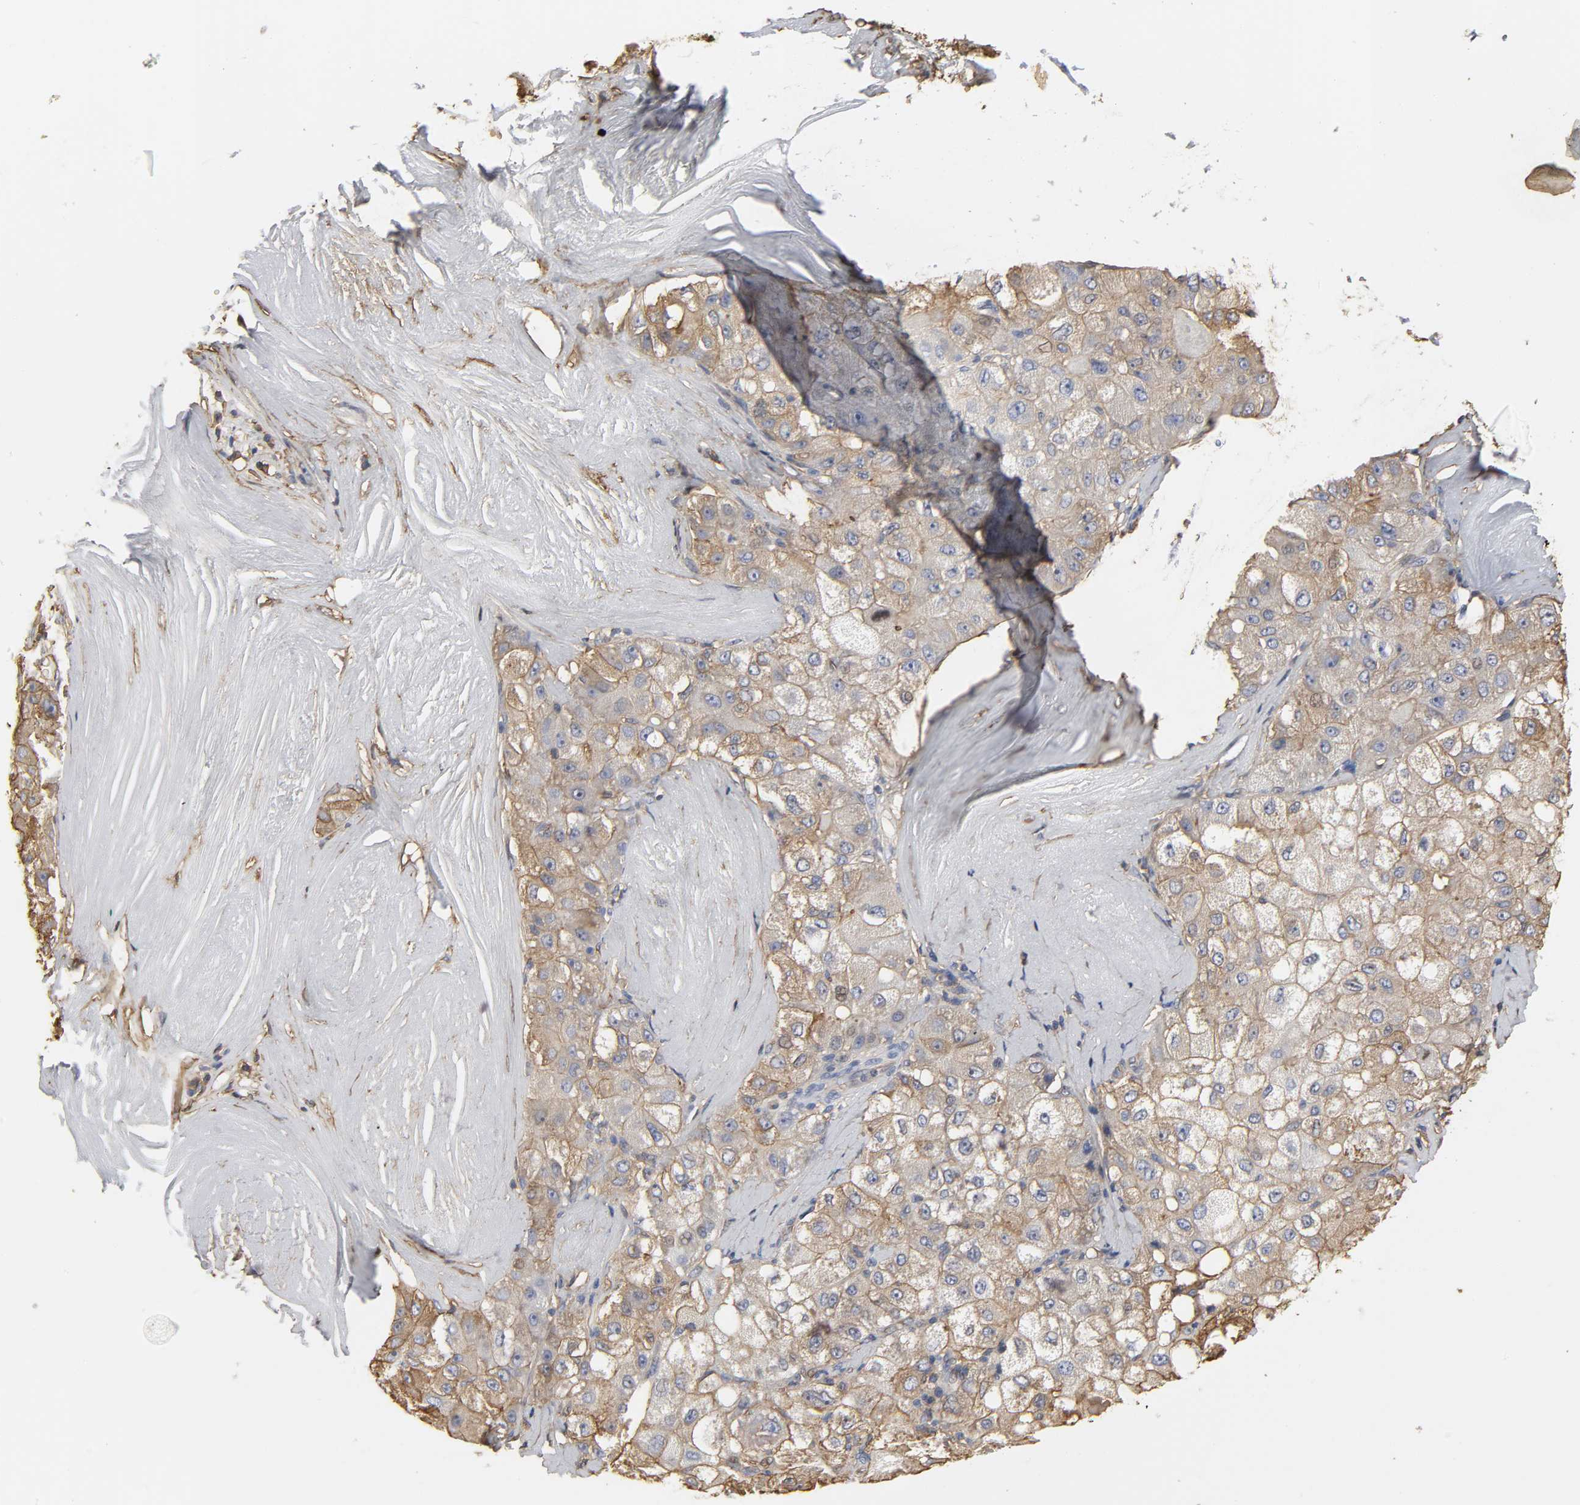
{"staining": {"intensity": "weak", "quantity": ">75%", "location": "cytoplasmic/membranous"}, "tissue": "liver cancer", "cell_type": "Tumor cells", "image_type": "cancer", "snomed": [{"axis": "morphology", "description": "Carcinoma, Hepatocellular, NOS"}, {"axis": "topography", "description": "Liver"}], "caption": "This micrograph demonstrates immunohistochemistry (IHC) staining of human liver cancer (hepatocellular carcinoma), with low weak cytoplasmic/membranous staining in approximately >75% of tumor cells.", "gene": "ANXA2", "patient": {"sex": "male", "age": 80}}